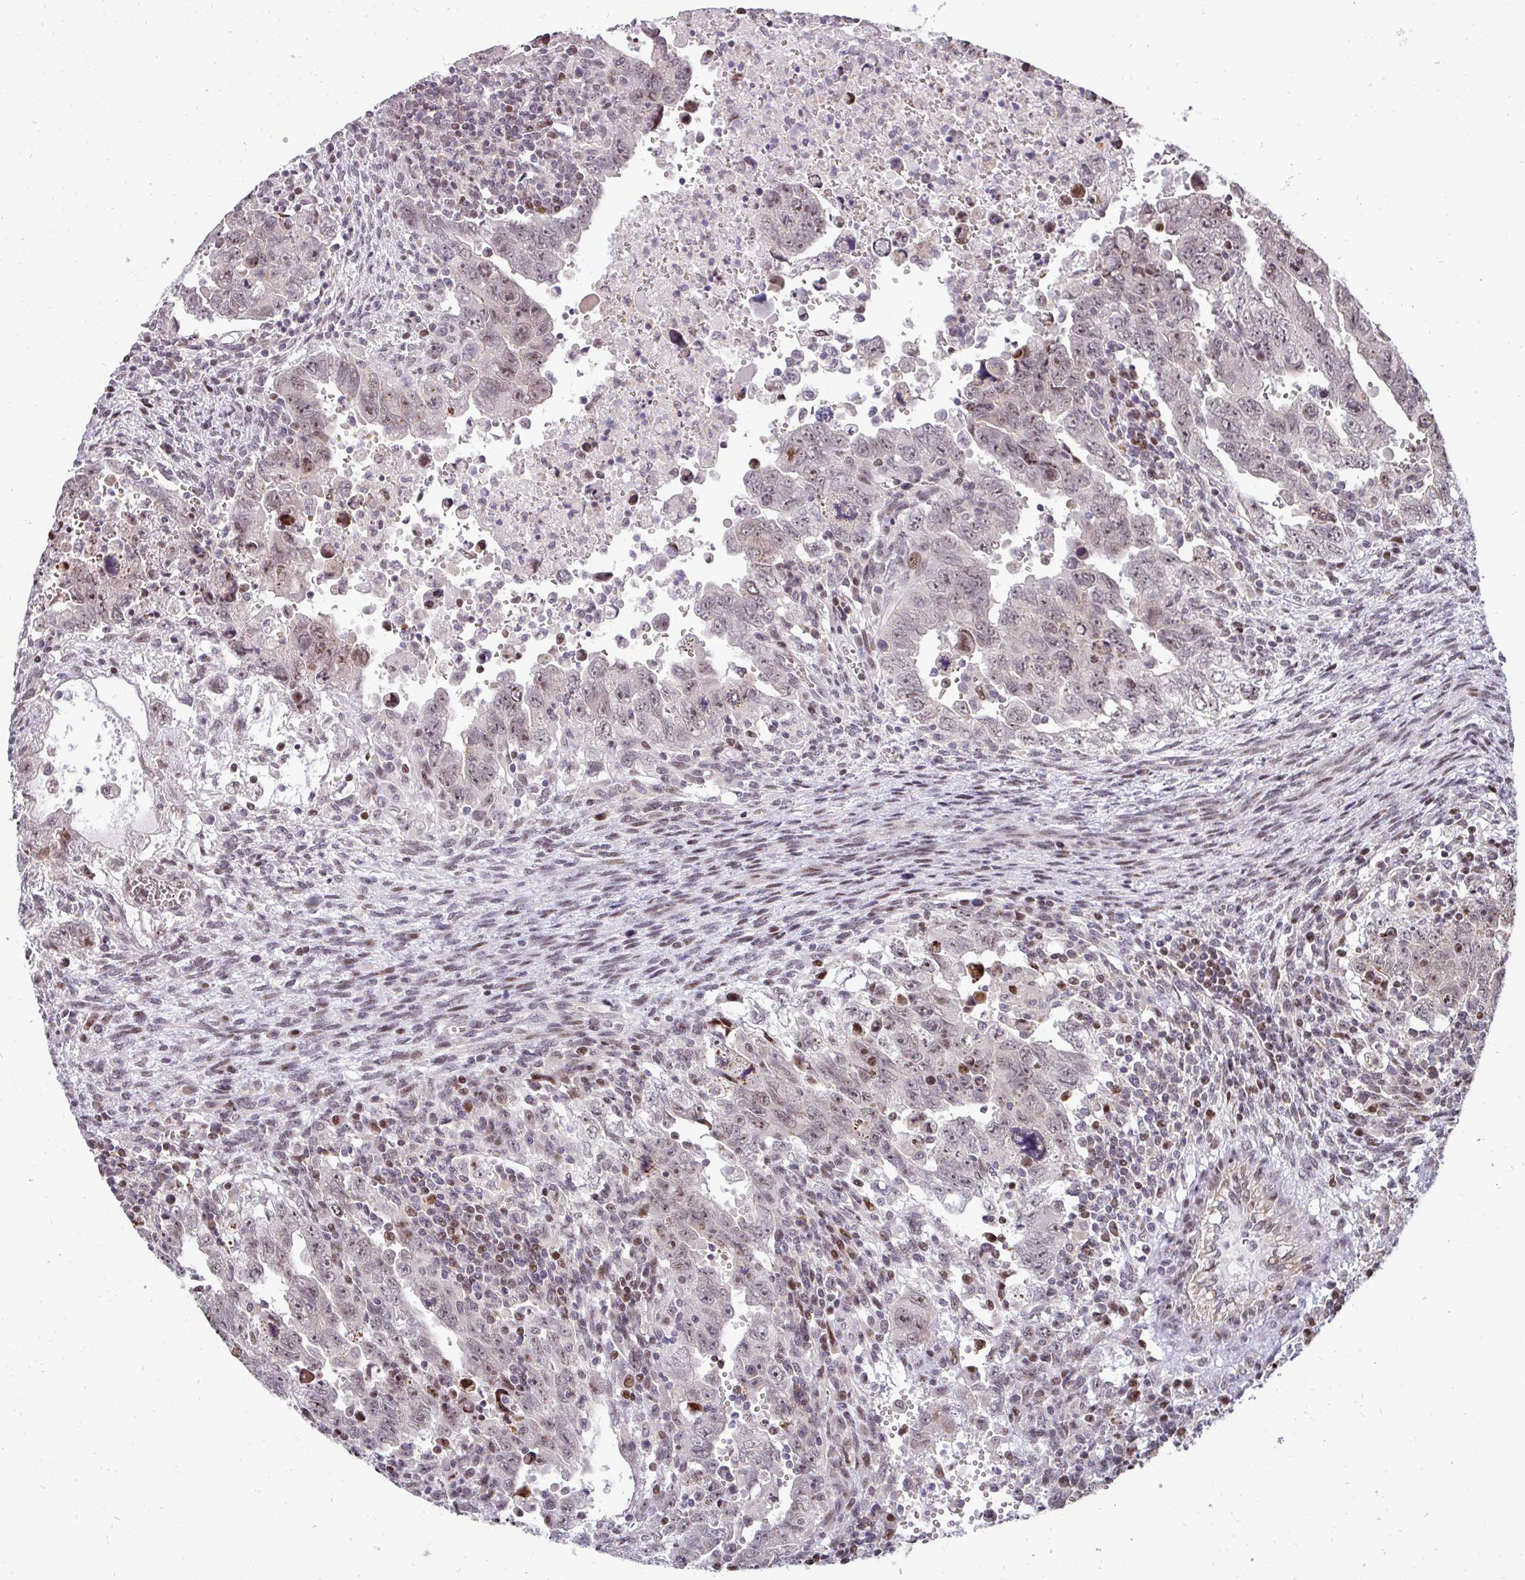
{"staining": {"intensity": "weak", "quantity": "<25%", "location": "nuclear"}, "tissue": "testis cancer", "cell_type": "Tumor cells", "image_type": "cancer", "snomed": [{"axis": "morphology", "description": "Carcinoma, Embryonal, NOS"}, {"axis": "topography", "description": "Testis"}], "caption": "Immunohistochemical staining of human testis embryonal carcinoma shows no significant staining in tumor cells.", "gene": "PATZ1", "patient": {"sex": "male", "age": 28}}